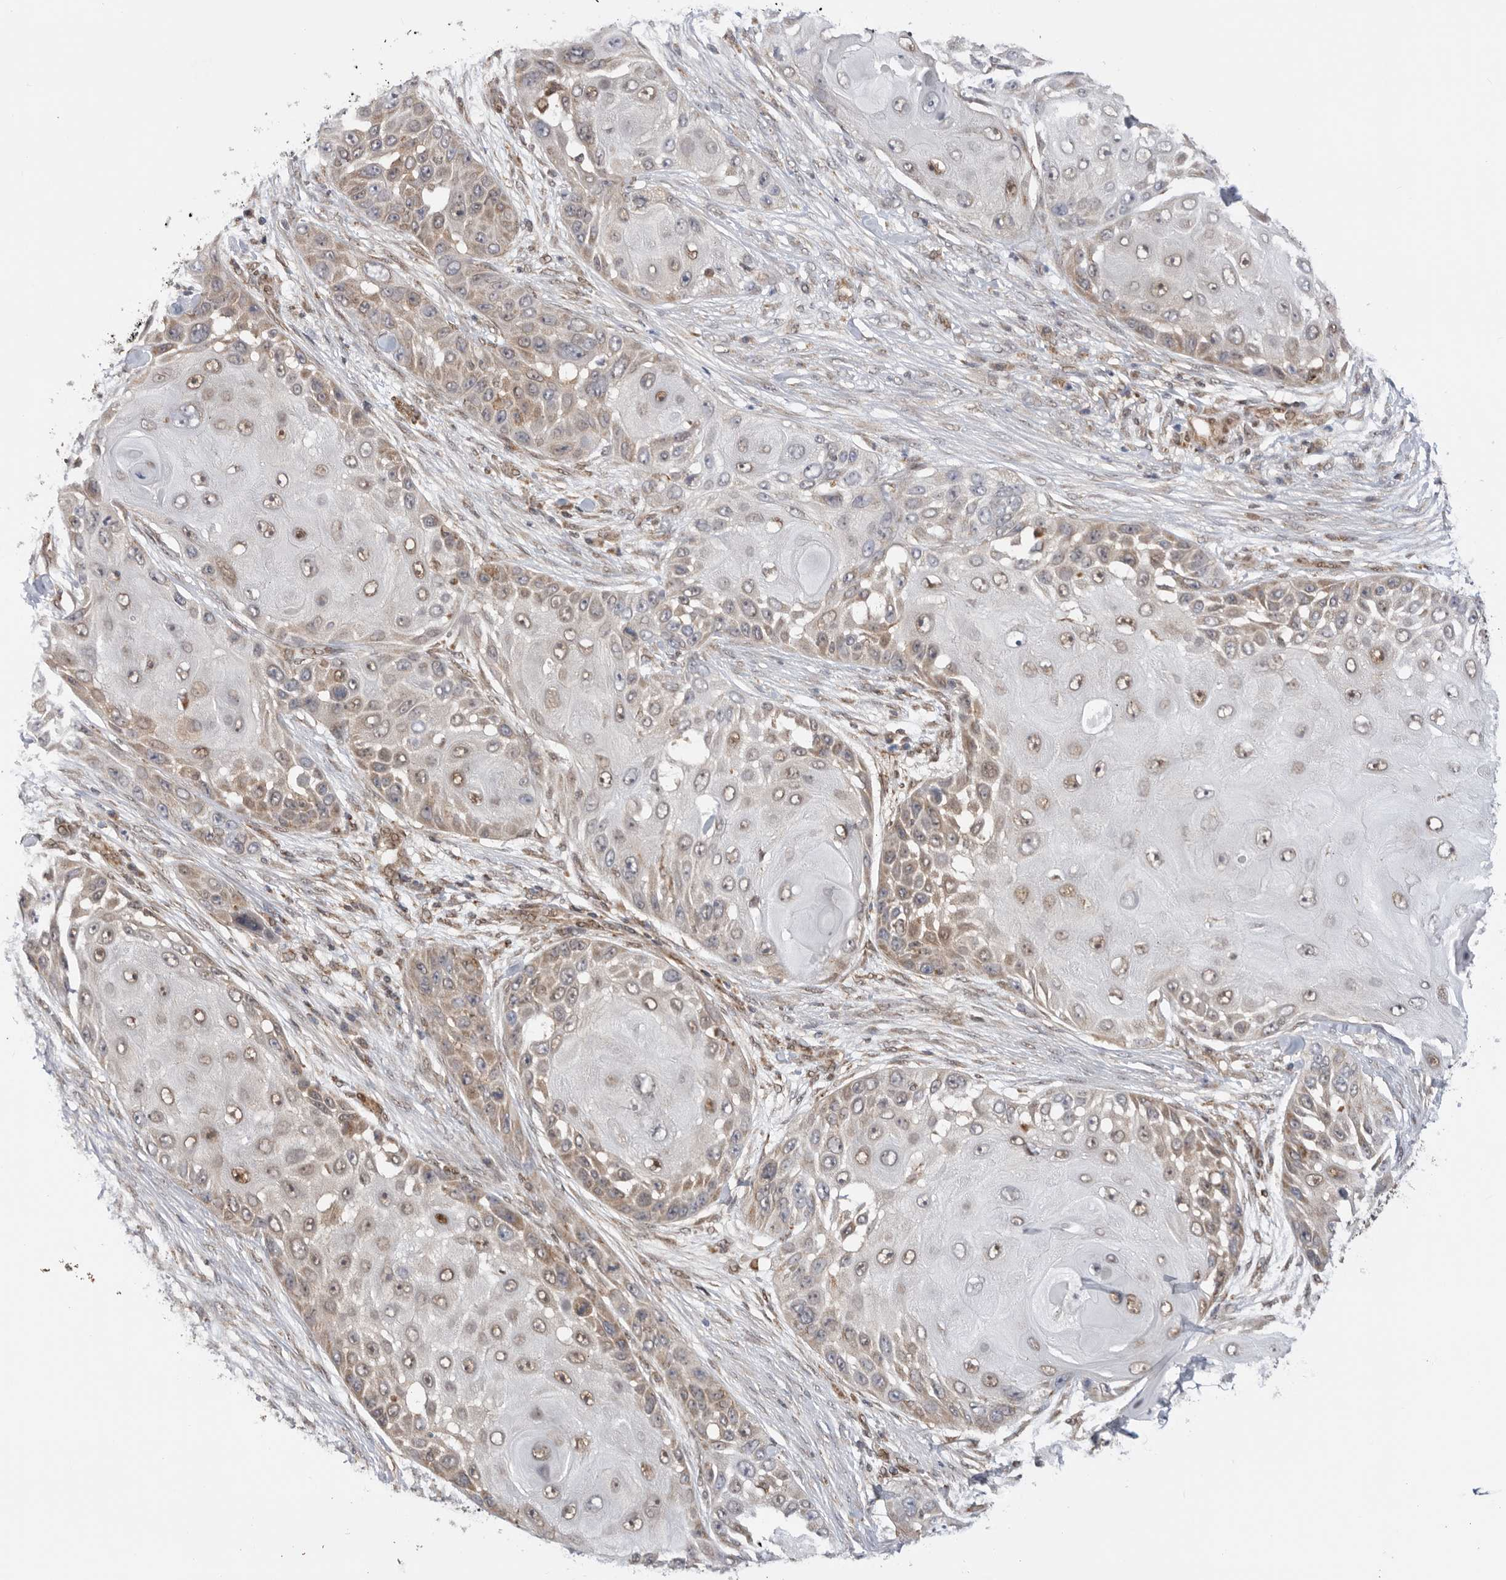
{"staining": {"intensity": "weak", "quantity": "25%-75%", "location": "cytoplasmic/membranous"}, "tissue": "skin cancer", "cell_type": "Tumor cells", "image_type": "cancer", "snomed": [{"axis": "morphology", "description": "Squamous cell carcinoma, NOS"}, {"axis": "topography", "description": "Skin"}], "caption": "A micrograph of skin squamous cell carcinoma stained for a protein shows weak cytoplasmic/membranous brown staining in tumor cells.", "gene": "DCAF8", "patient": {"sex": "female", "age": 44}}